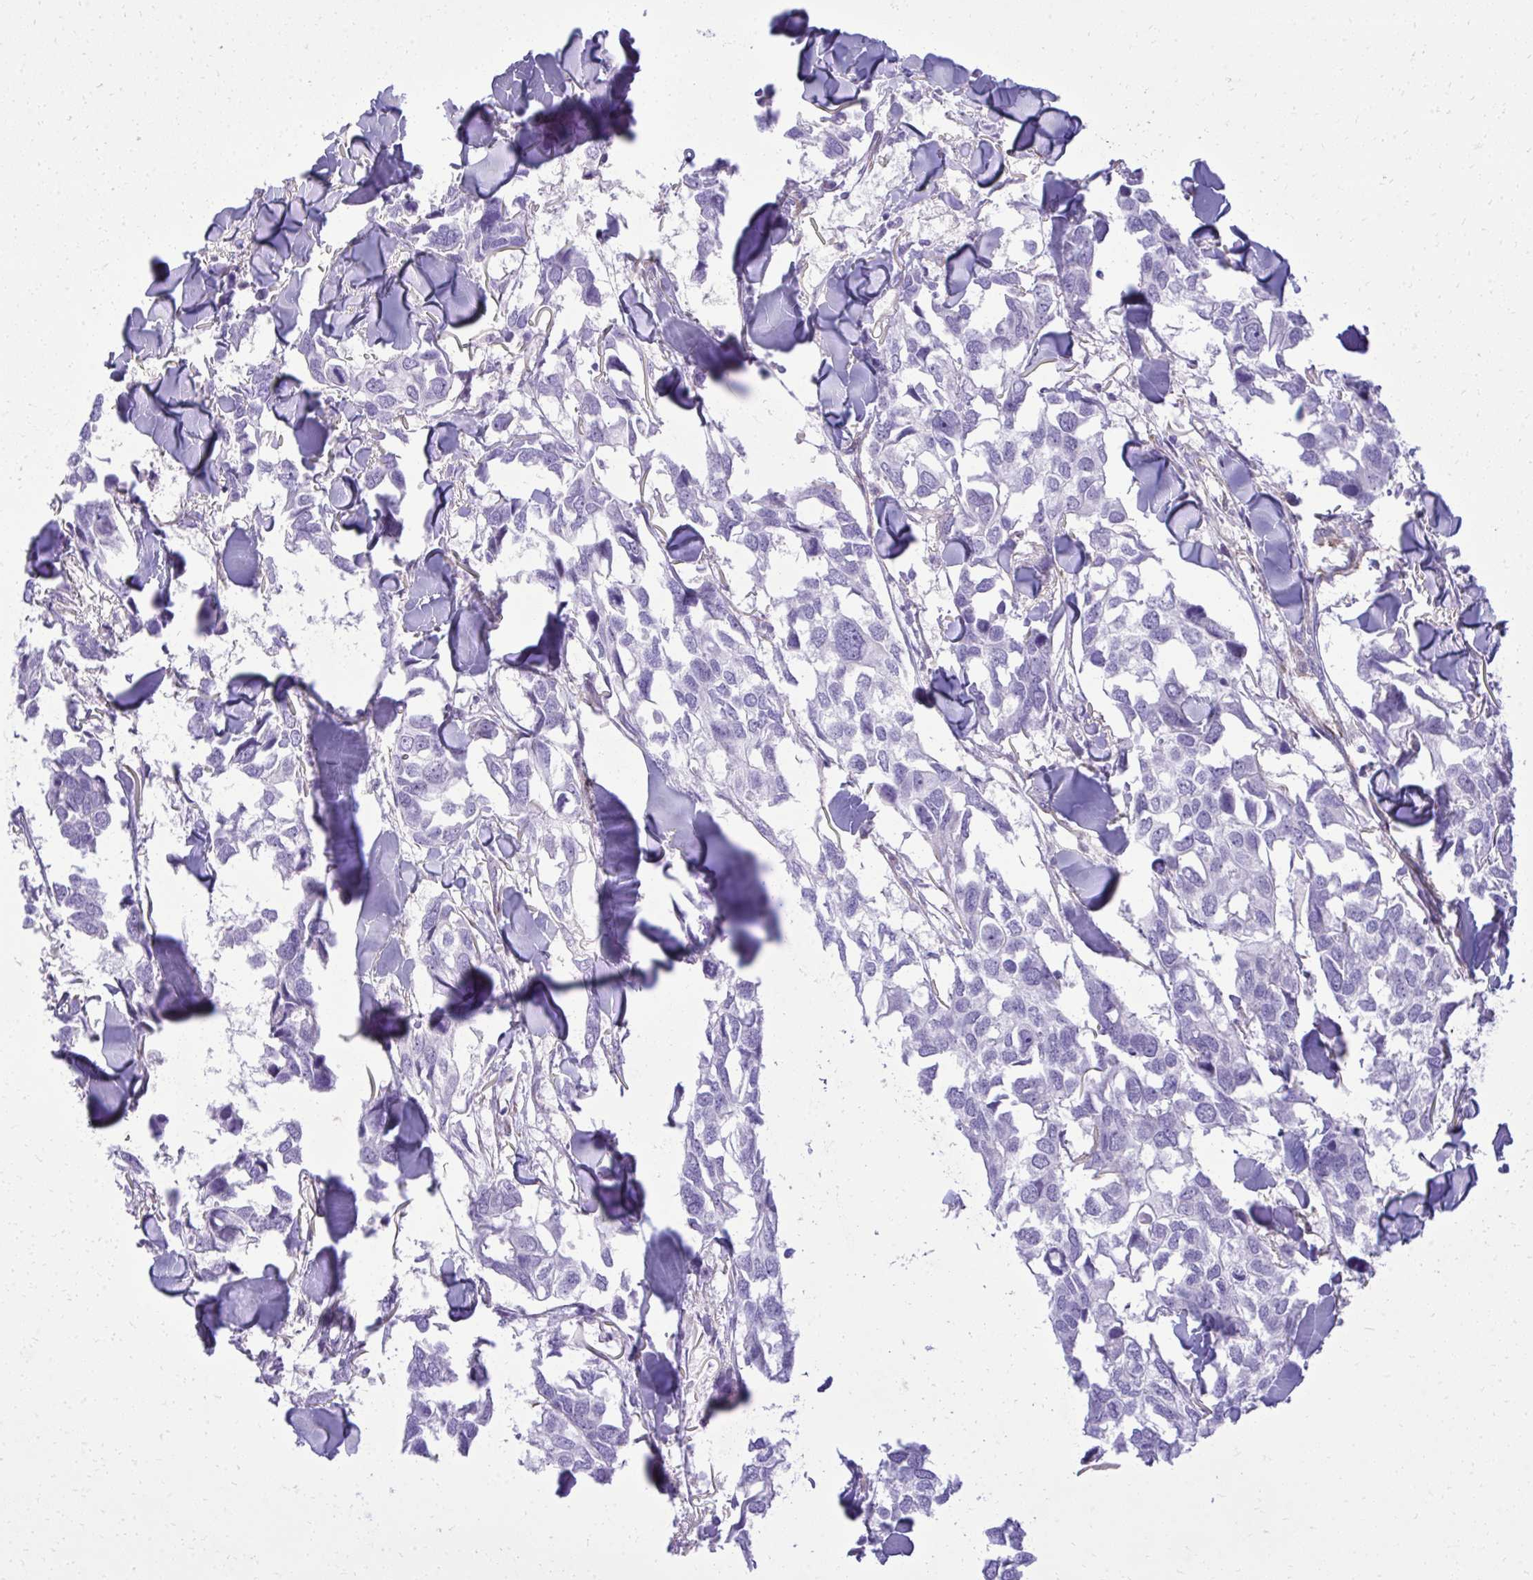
{"staining": {"intensity": "negative", "quantity": "none", "location": "none"}, "tissue": "breast cancer", "cell_type": "Tumor cells", "image_type": "cancer", "snomed": [{"axis": "morphology", "description": "Duct carcinoma"}, {"axis": "topography", "description": "Breast"}], "caption": "Tumor cells show no significant protein positivity in invasive ductal carcinoma (breast).", "gene": "PITPNM3", "patient": {"sex": "female", "age": 83}}